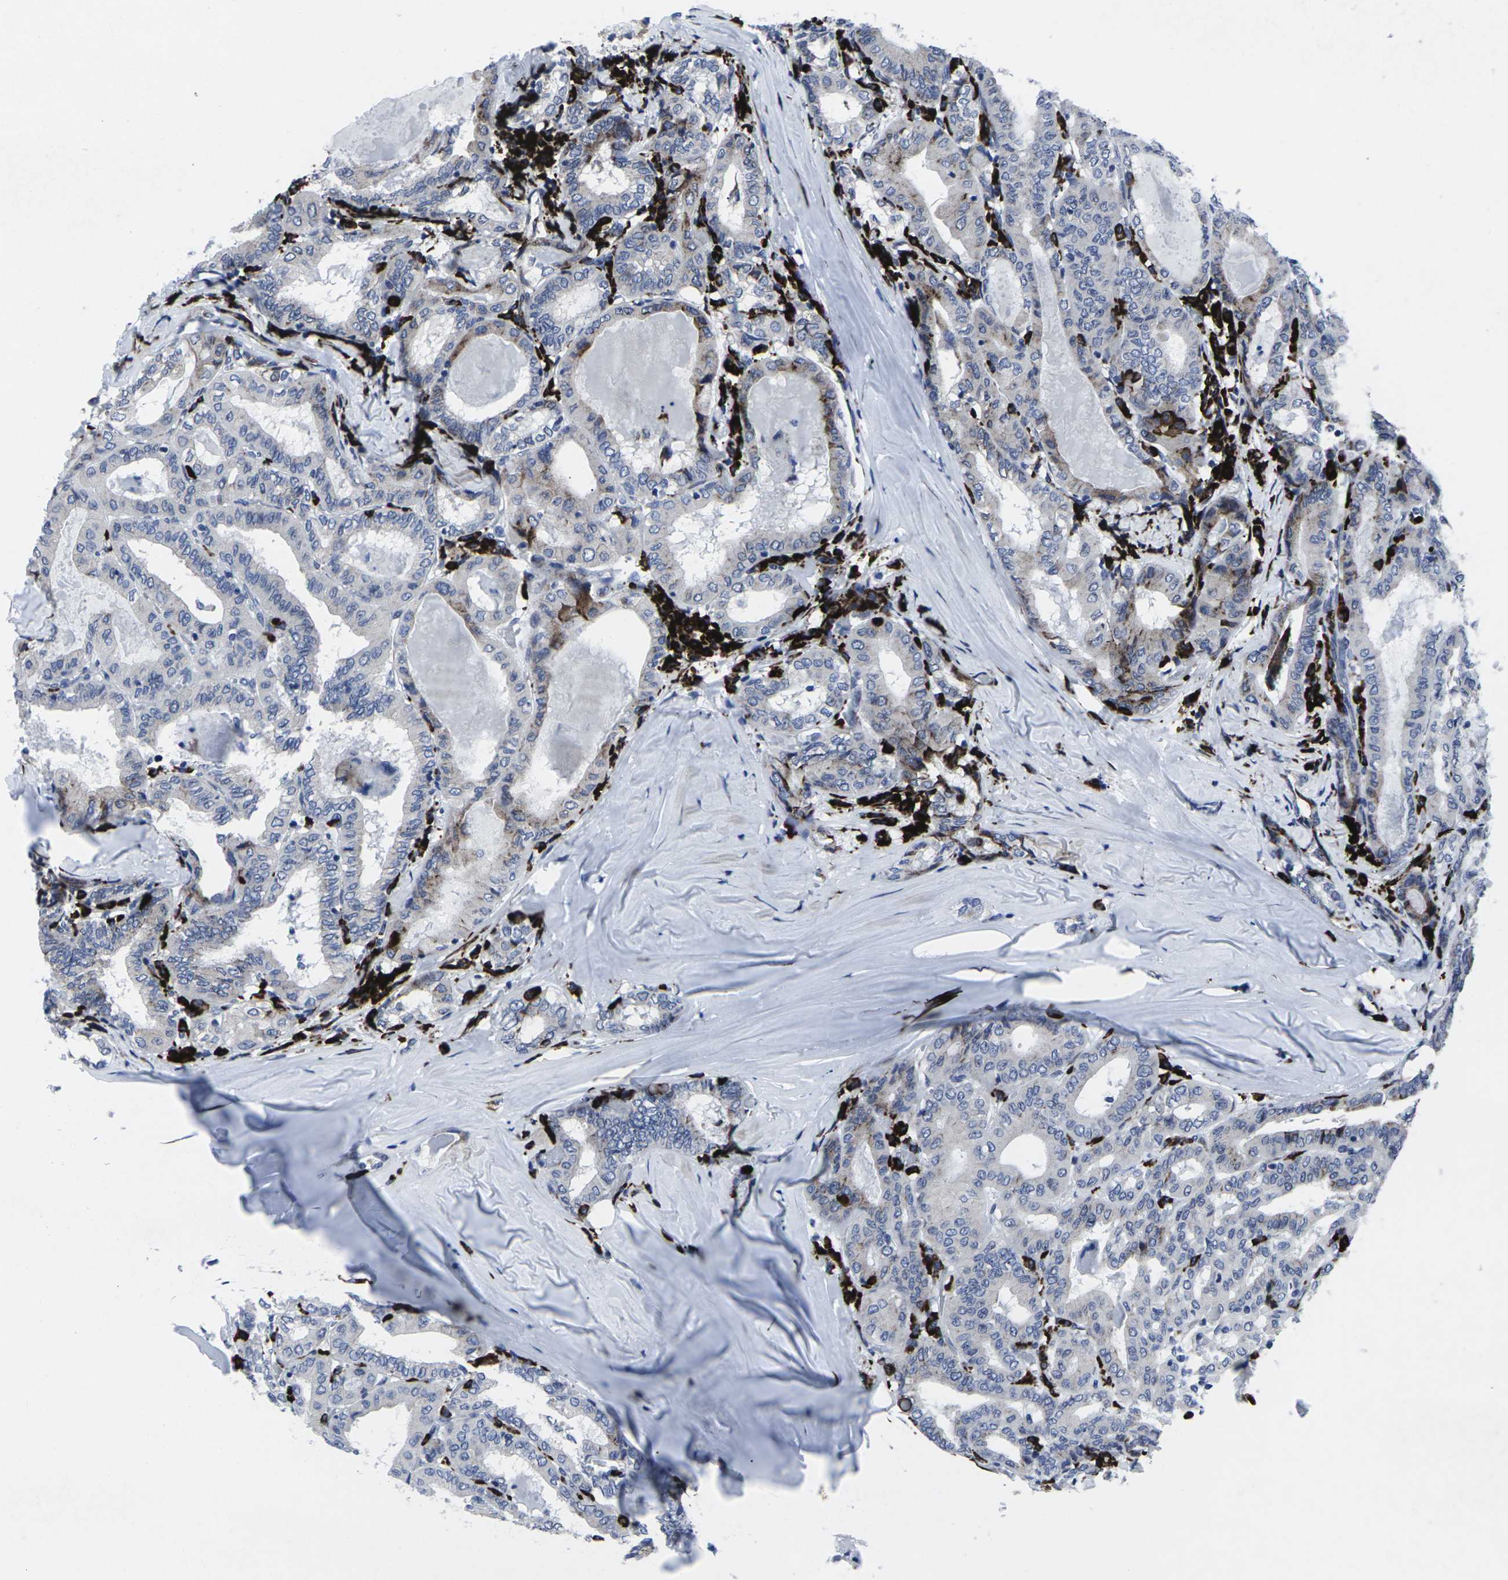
{"staining": {"intensity": "moderate", "quantity": "<25%", "location": "cytoplasmic/membranous"}, "tissue": "thyroid cancer", "cell_type": "Tumor cells", "image_type": "cancer", "snomed": [{"axis": "morphology", "description": "Papillary adenocarcinoma, NOS"}, {"axis": "topography", "description": "Thyroid gland"}], "caption": "Protein staining of papillary adenocarcinoma (thyroid) tissue exhibits moderate cytoplasmic/membranous positivity in approximately <25% of tumor cells. (brown staining indicates protein expression, while blue staining denotes nuclei).", "gene": "RPN1", "patient": {"sex": "female", "age": 42}}